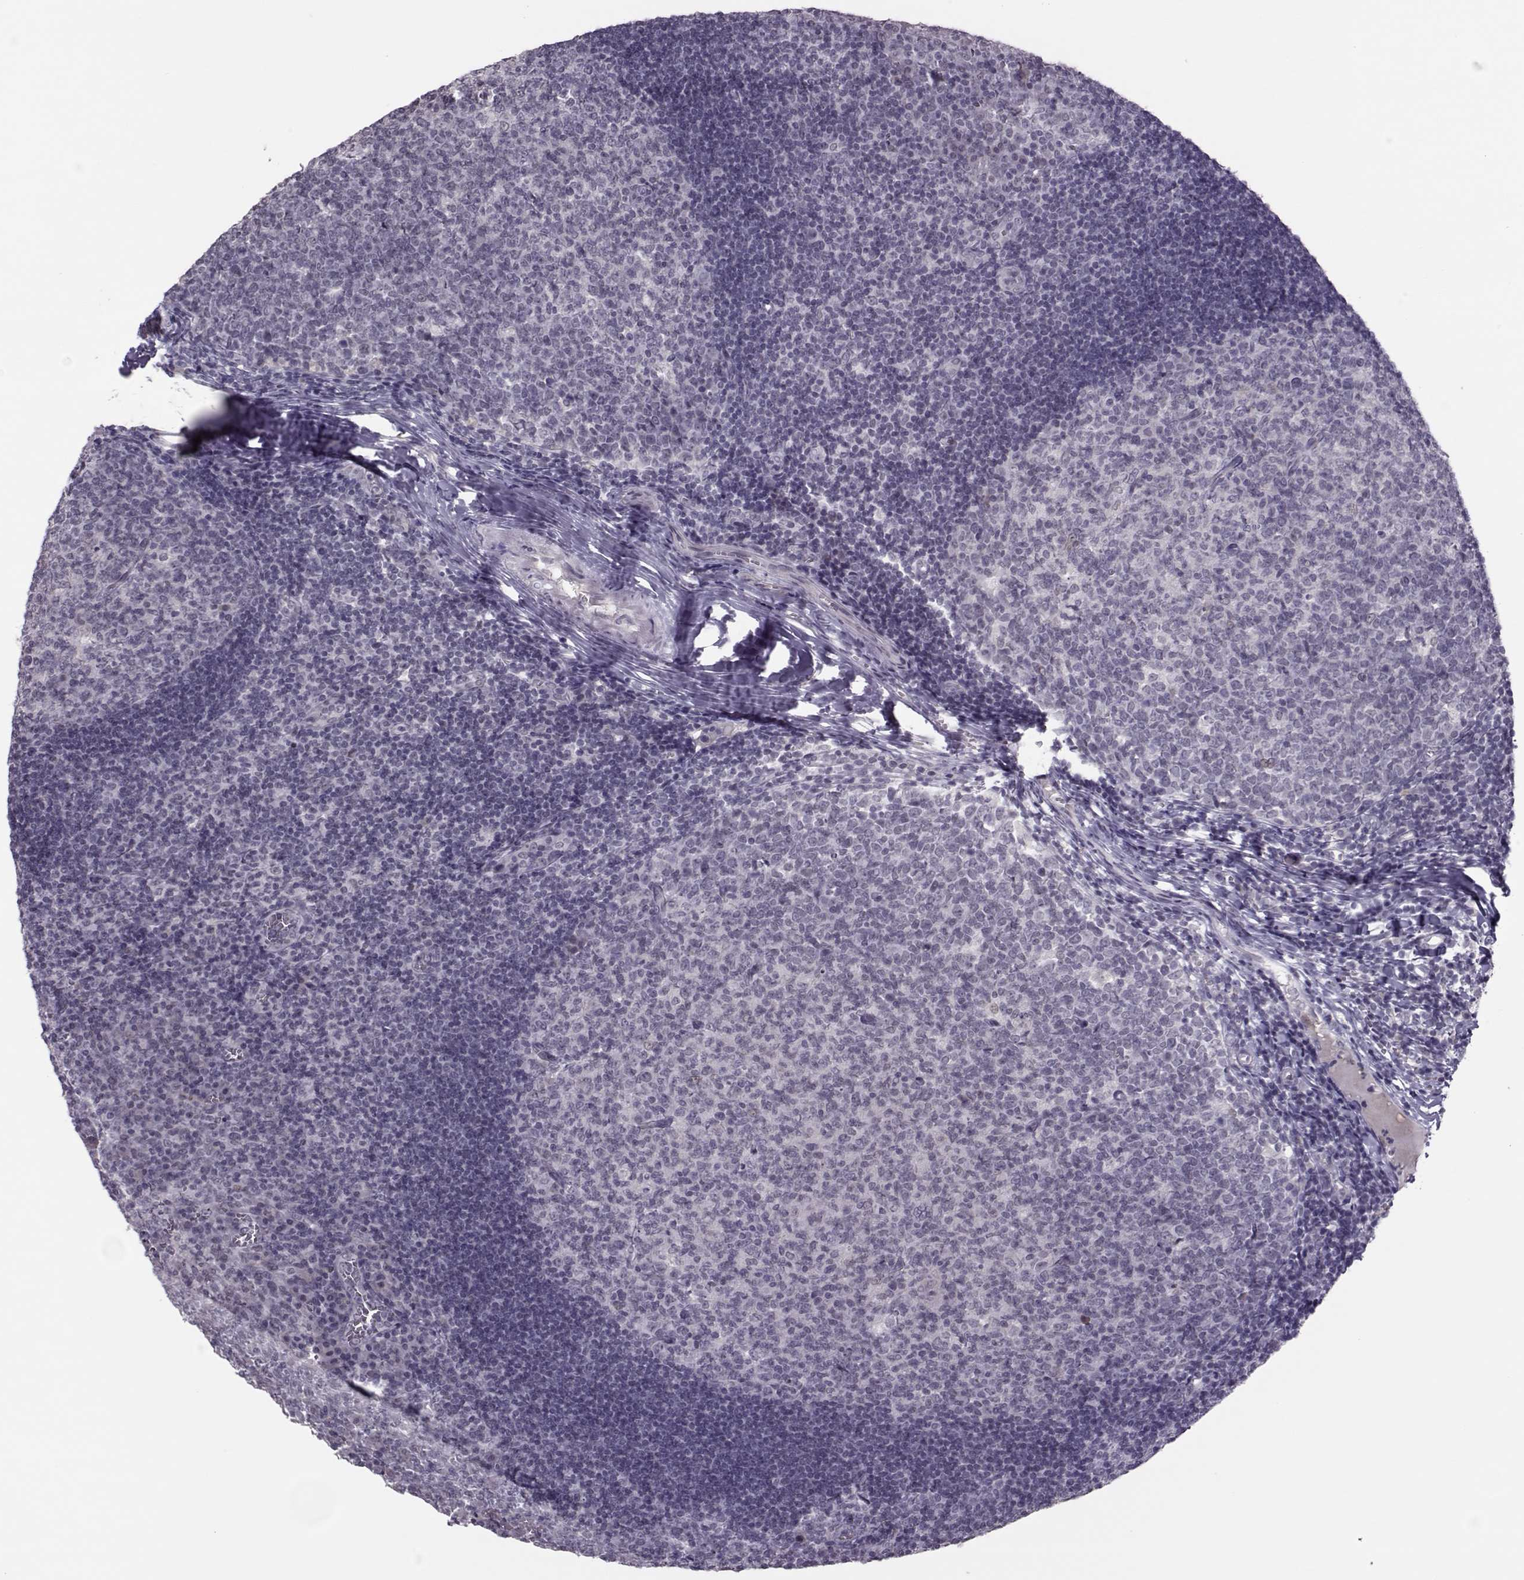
{"staining": {"intensity": "negative", "quantity": "none", "location": "none"}, "tissue": "tonsil", "cell_type": "Germinal center cells", "image_type": "normal", "snomed": [{"axis": "morphology", "description": "Normal tissue, NOS"}, {"axis": "topography", "description": "Tonsil"}], "caption": "This is a histopathology image of immunohistochemistry (IHC) staining of unremarkable tonsil, which shows no staining in germinal center cells. (DAB immunohistochemistry, high magnification).", "gene": "LIN28A", "patient": {"sex": "female", "age": 13}}